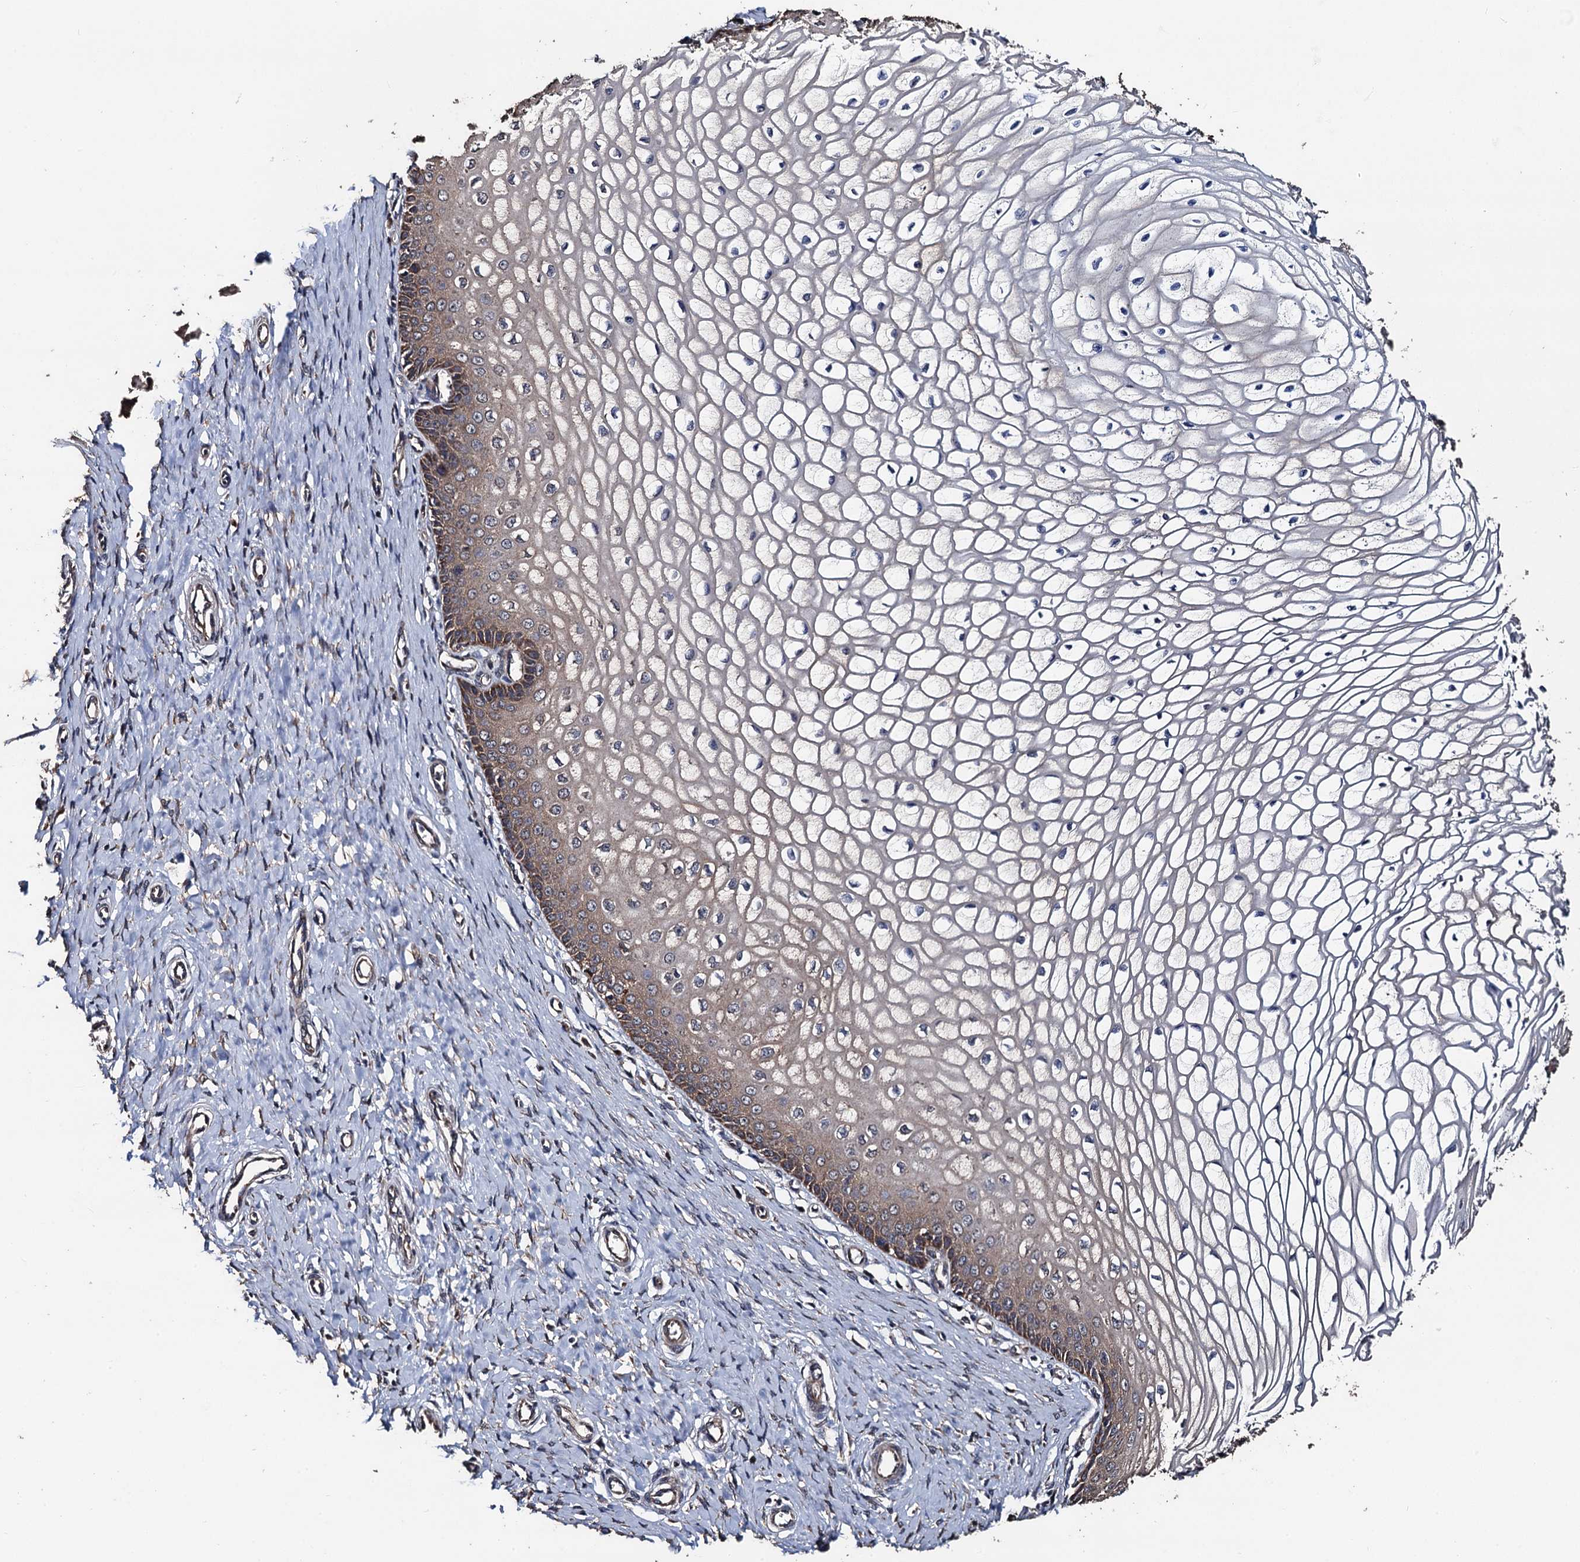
{"staining": {"intensity": "moderate", "quantity": ">75%", "location": "cytoplasmic/membranous"}, "tissue": "cervix", "cell_type": "Glandular cells", "image_type": "normal", "snomed": [{"axis": "morphology", "description": "Normal tissue, NOS"}, {"axis": "topography", "description": "Cervix"}], "caption": "High-magnification brightfield microscopy of unremarkable cervix stained with DAB (brown) and counterstained with hematoxylin (blue). glandular cells exhibit moderate cytoplasmic/membranous expression is identified in about>75% of cells. (DAB (3,3'-diaminobenzidine) IHC with brightfield microscopy, high magnification).", "gene": "PPTC7", "patient": {"sex": "female", "age": 55}}